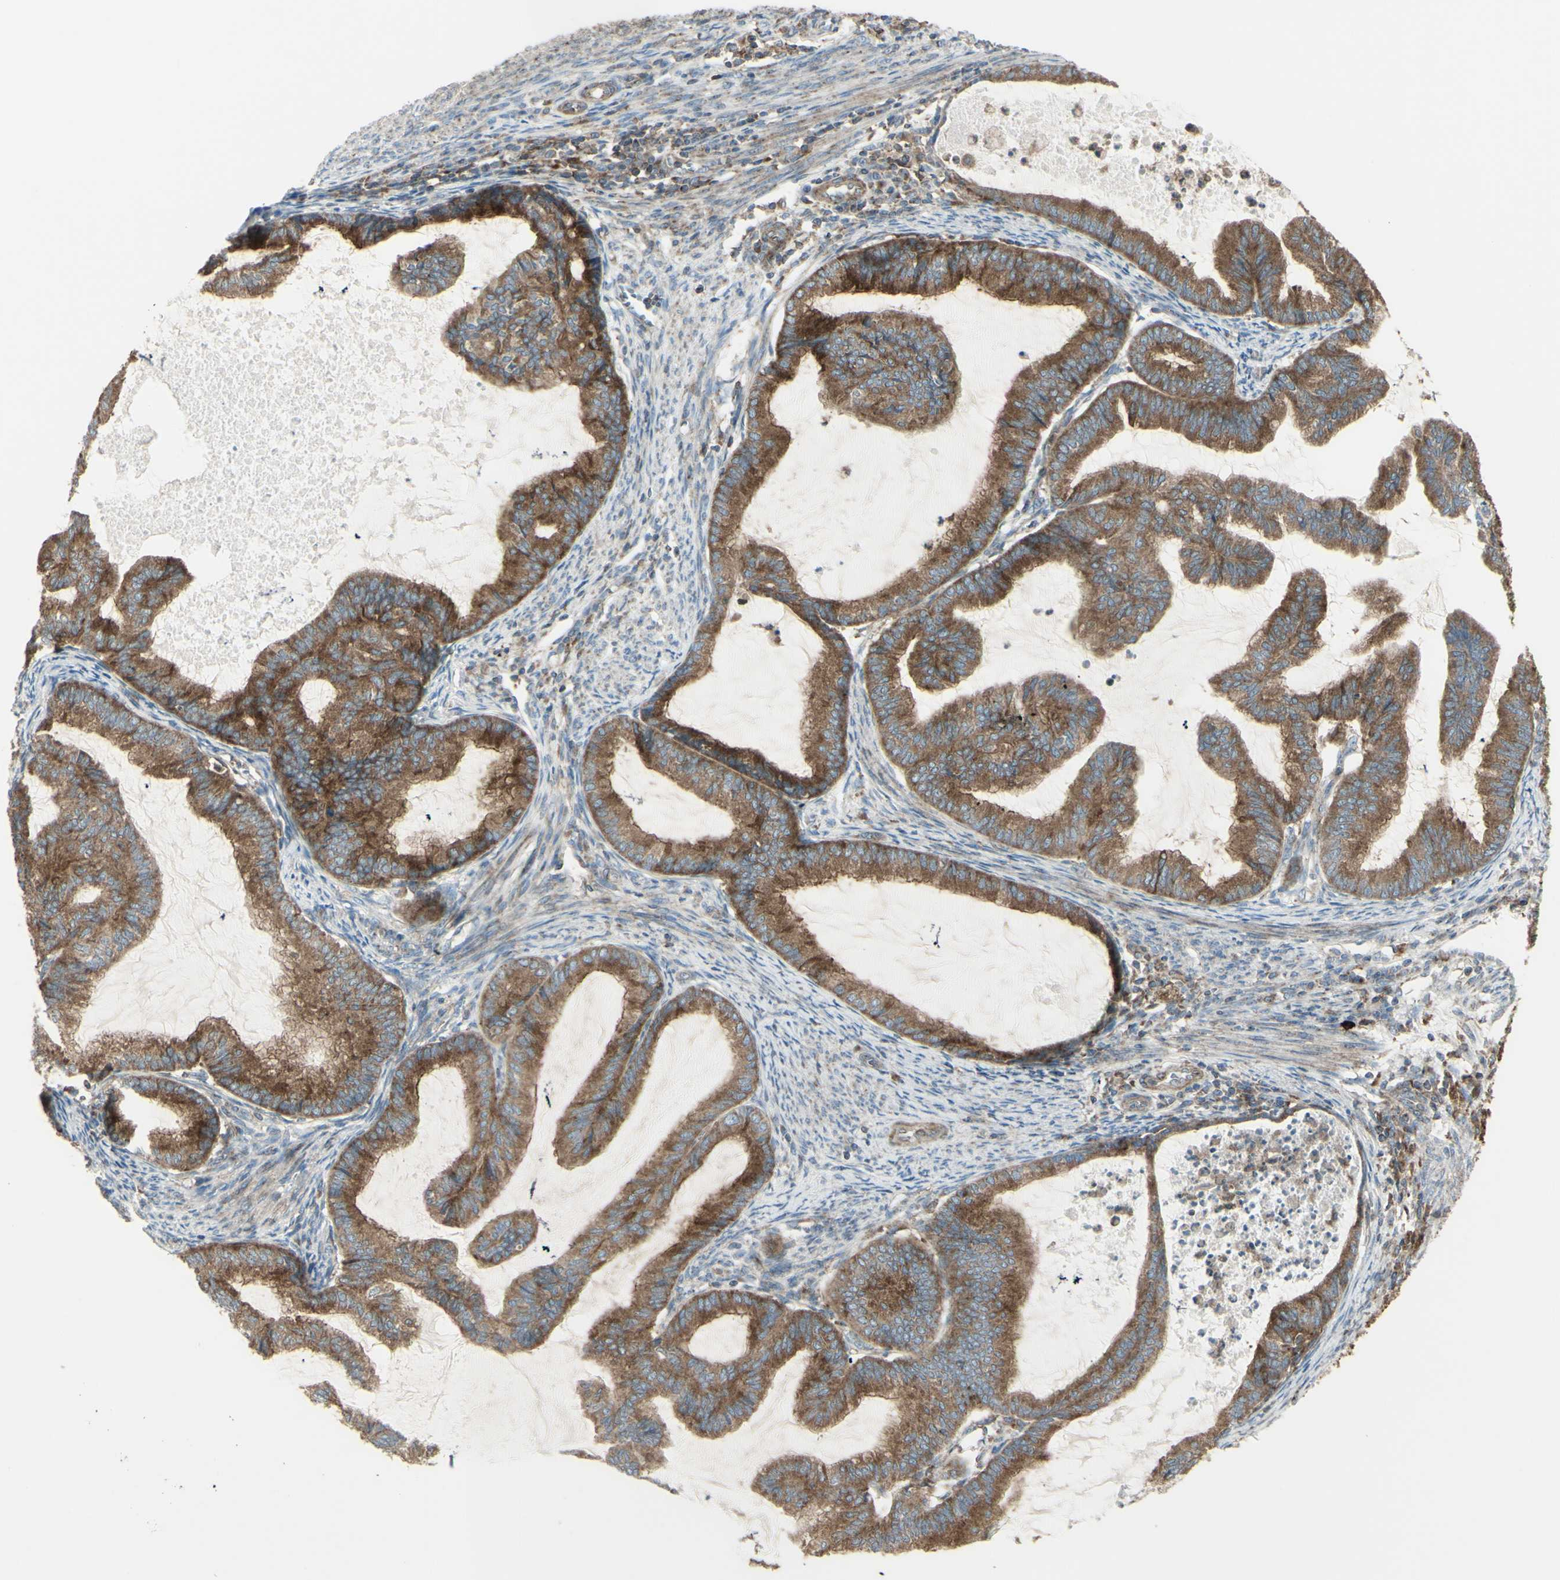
{"staining": {"intensity": "moderate", "quantity": ">75%", "location": "cytoplasmic/membranous"}, "tissue": "cervical cancer", "cell_type": "Tumor cells", "image_type": "cancer", "snomed": [{"axis": "morphology", "description": "Normal tissue, NOS"}, {"axis": "morphology", "description": "Adenocarcinoma, NOS"}, {"axis": "topography", "description": "Cervix"}, {"axis": "topography", "description": "Endometrium"}], "caption": "Immunohistochemistry (IHC) image of cervical cancer (adenocarcinoma) stained for a protein (brown), which reveals medium levels of moderate cytoplasmic/membranous staining in about >75% of tumor cells.", "gene": "NAPA", "patient": {"sex": "female", "age": 86}}